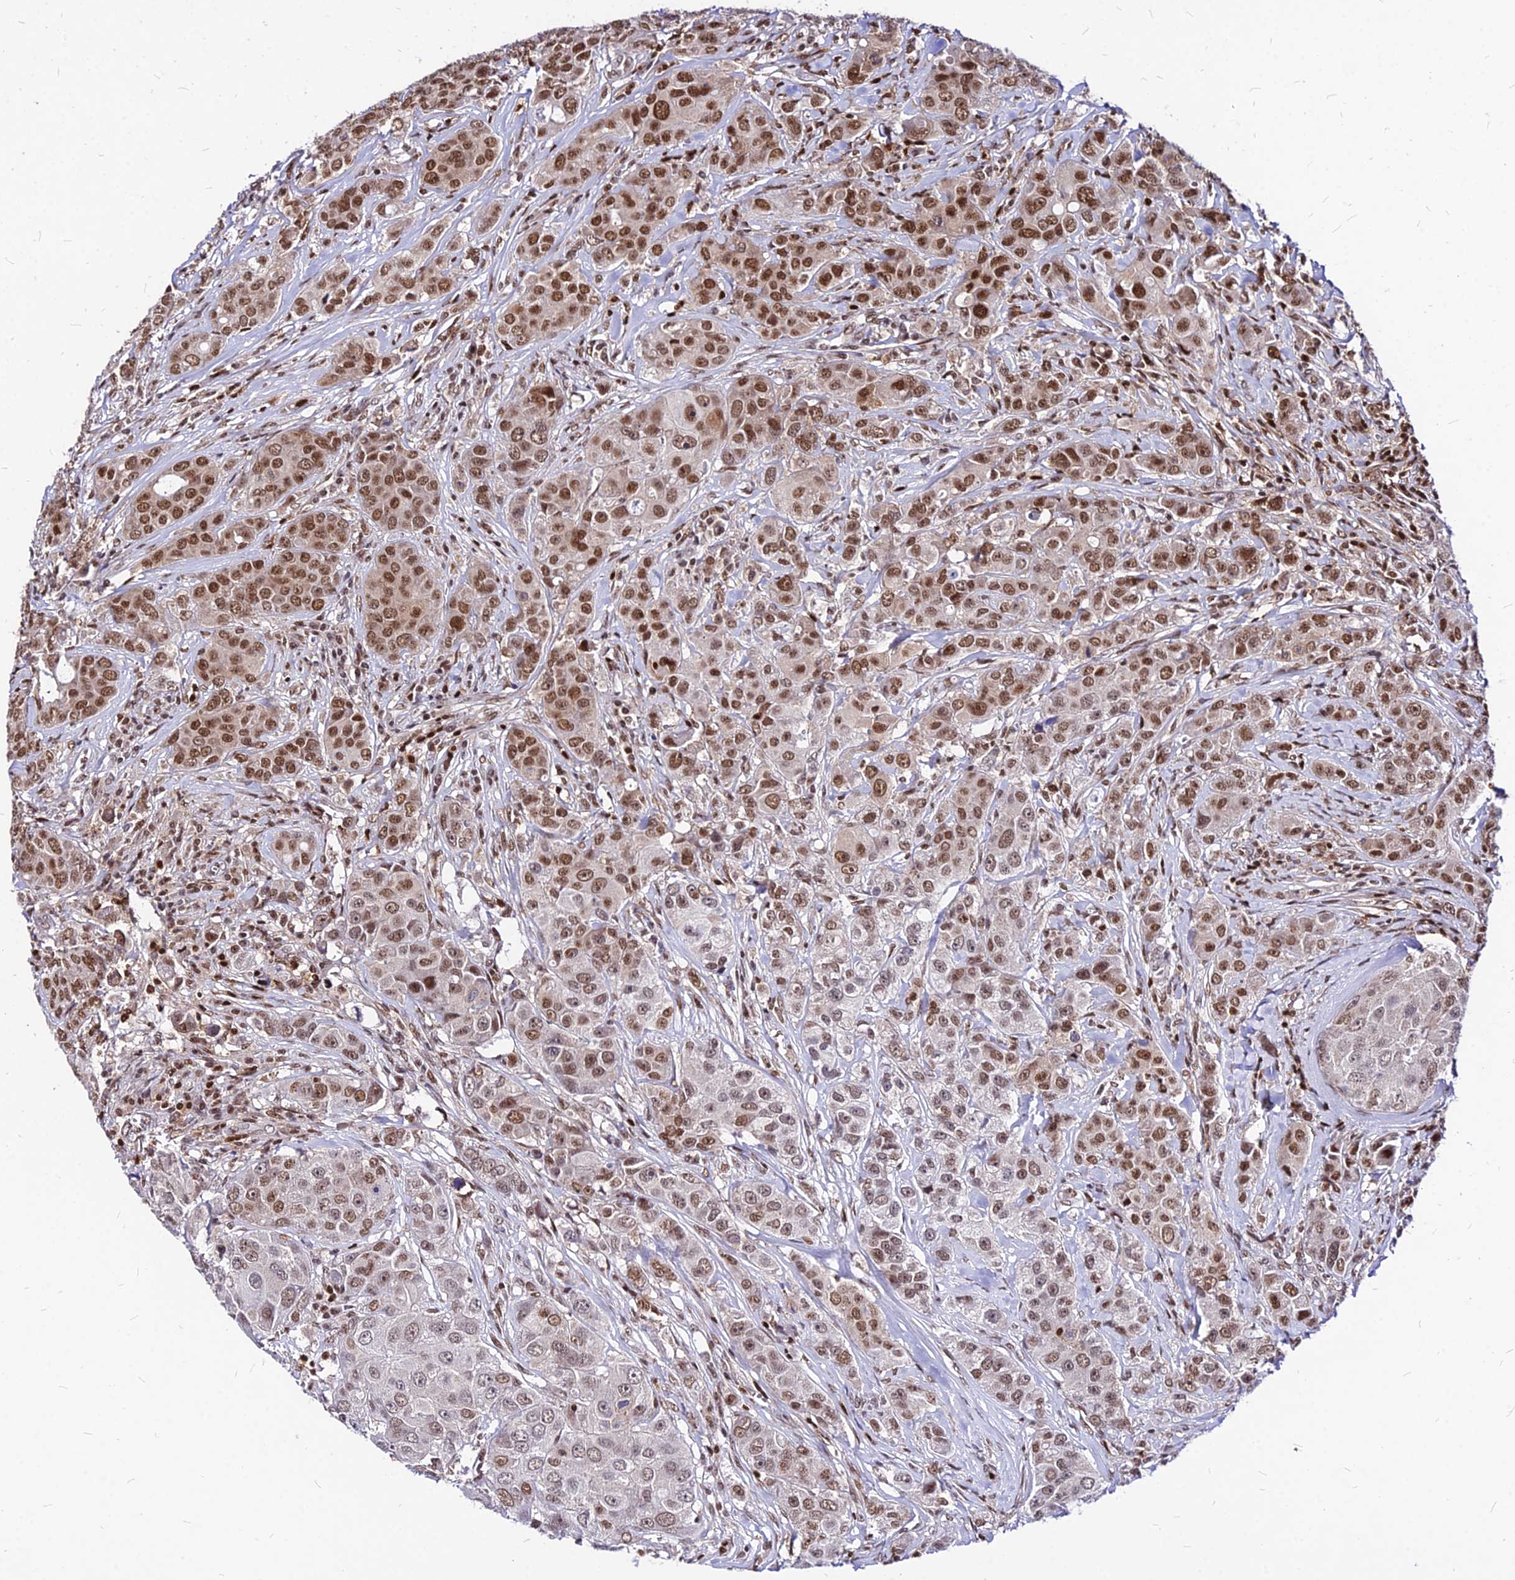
{"staining": {"intensity": "moderate", "quantity": ">75%", "location": "nuclear"}, "tissue": "breast cancer", "cell_type": "Tumor cells", "image_type": "cancer", "snomed": [{"axis": "morphology", "description": "Duct carcinoma"}, {"axis": "topography", "description": "Breast"}], "caption": "An image showing moderate nuclear expression in about >75% of tumor cells in breast cancer, as visualized by brown immunohistochemical staining.", "gene": "PAXX", "patient": {"sex": "female", "age": 43}}